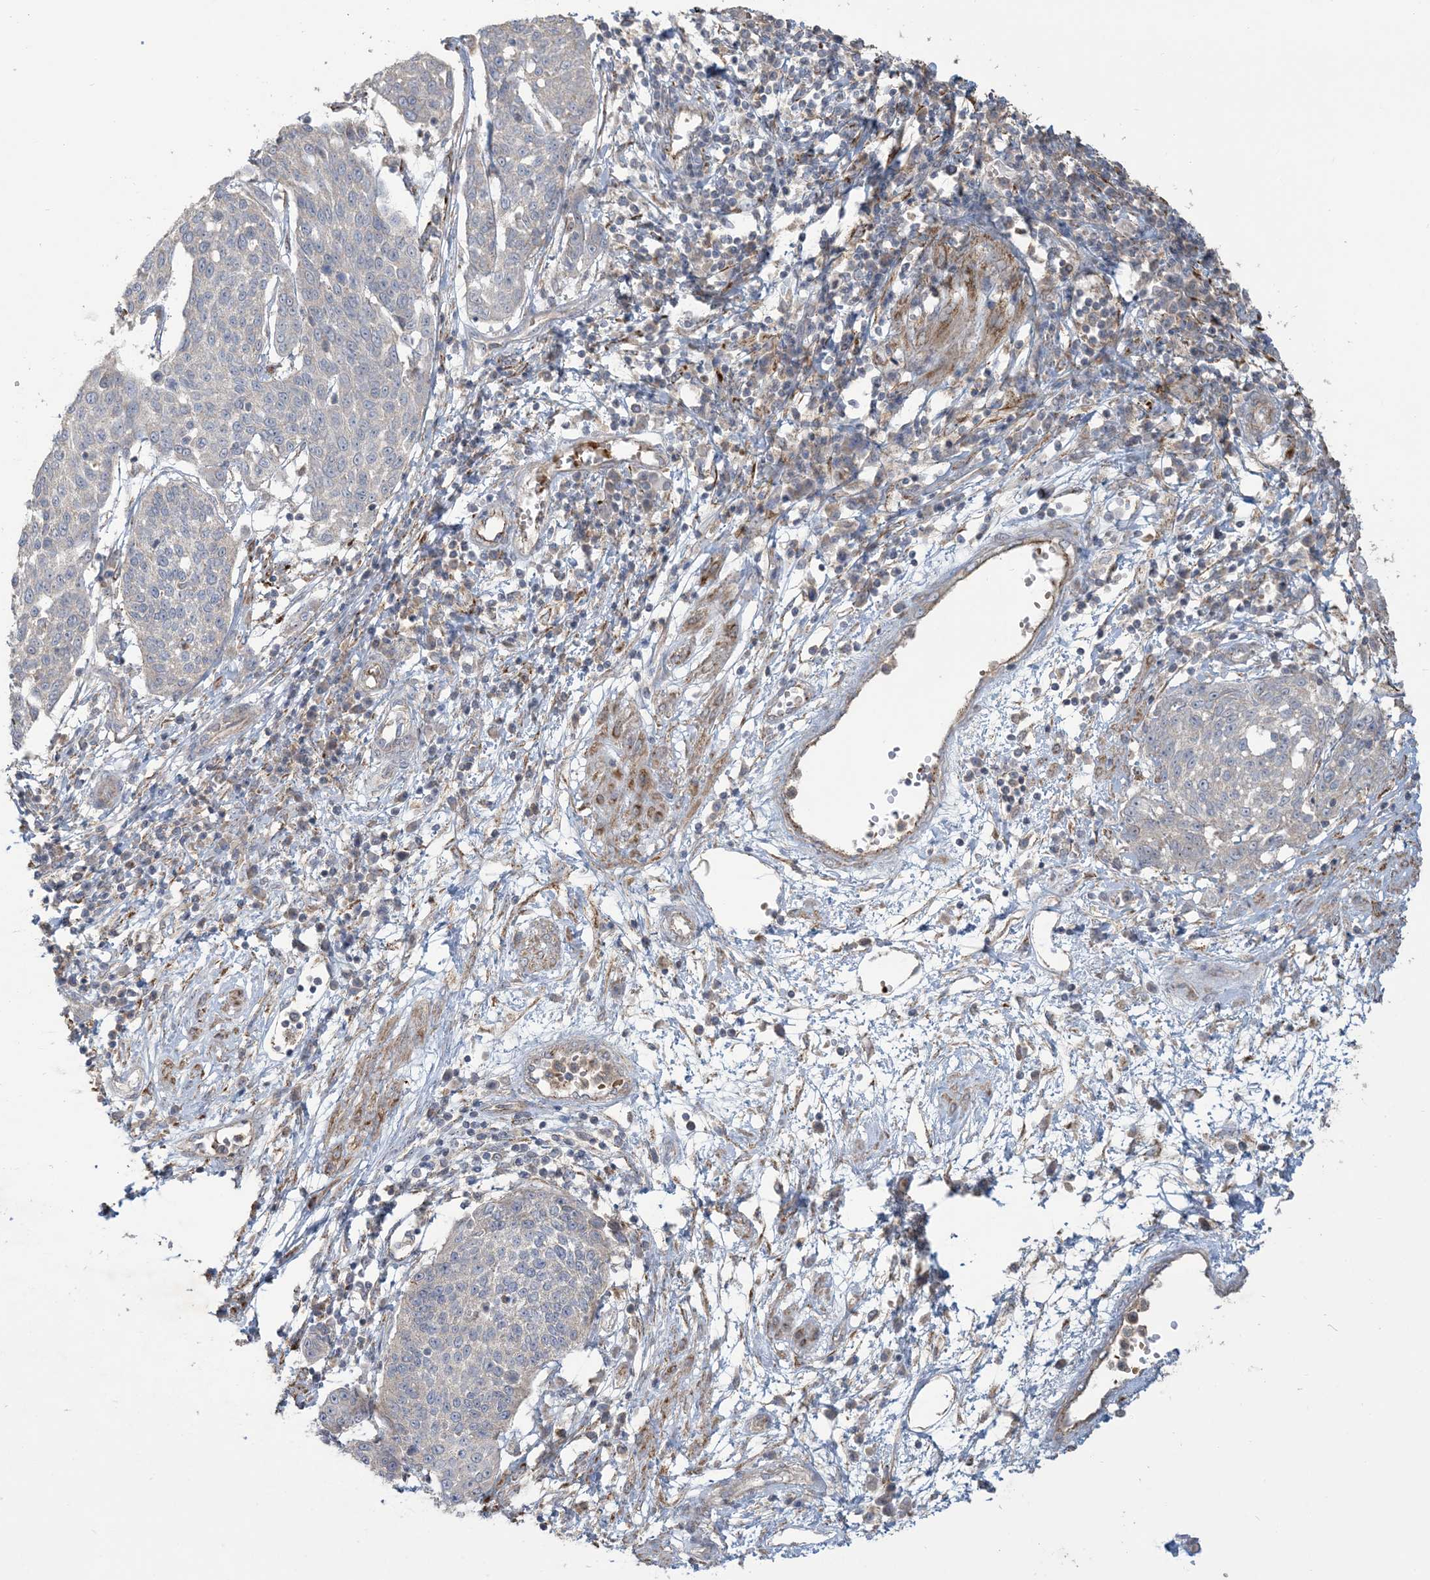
{"staining": {"intensity": "negative", "quantity": "none", "location": "none"}, "tissue": "cervical cancer", "cell_type": "Tumor cells", "image_type": "cancer", "snomed": [{"axis": "morphology", "description": "Squamous cell carcinoma, NOS"}, {"axis": "topography", "description": "Cervix"}], "caption": "An image of human cervical squamous cell carcinoma is negative for staining in tumor cells. Nuclei are stained in blue.", "gene": "KLHL18", "patient": {"sex": "female", "age": 34}}